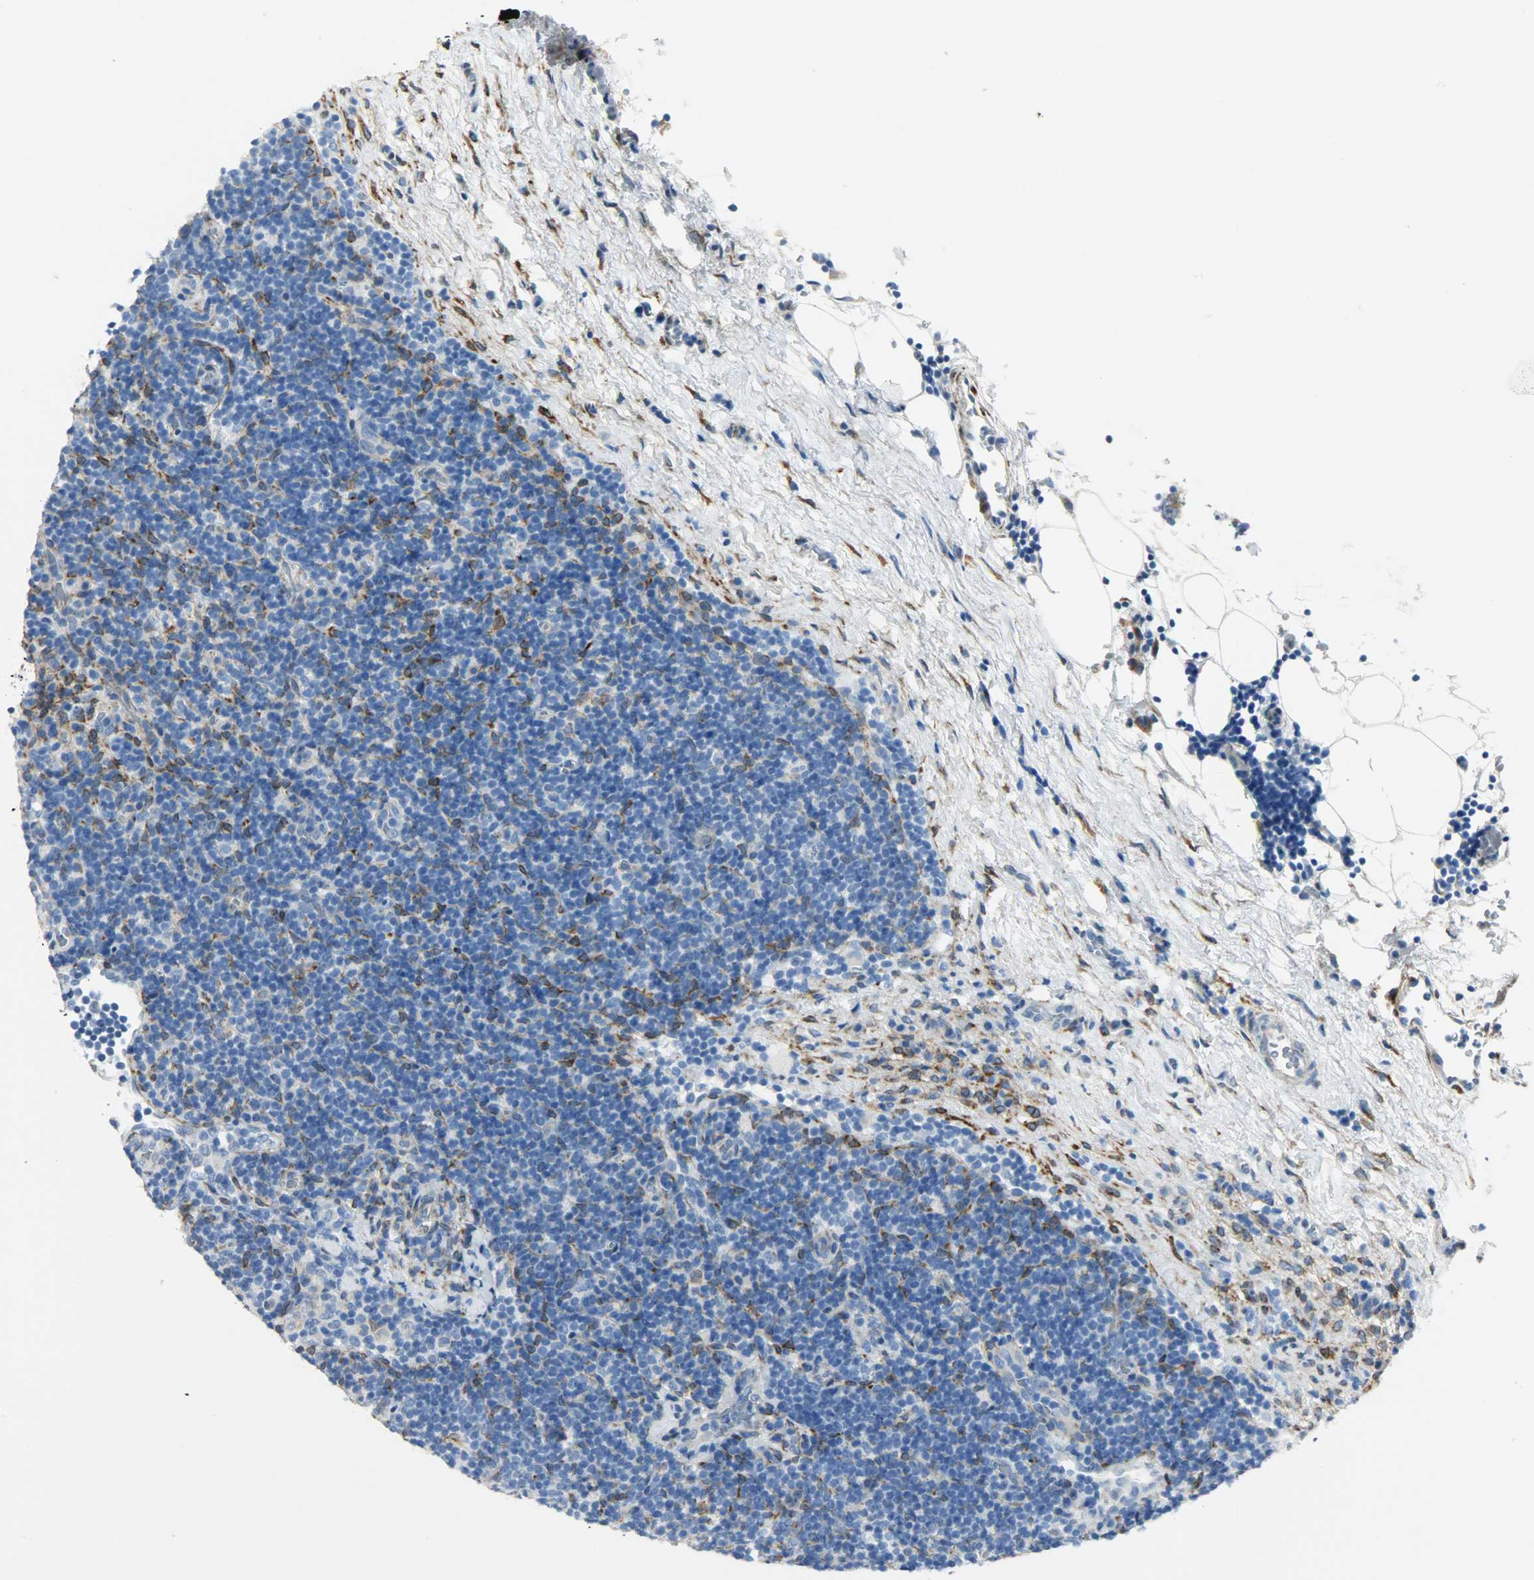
{"staining": {"intensity": "negative", "quantity": "none", "location": "none"}, "tissue": "lymphoma", "cell_type": "Tumor cells", "image_type": "cancer", "snomed": [{"axis": "morphology", "description": "Malignant lymphoma, non-Hodgkin's type, Low grade"}, {"axis": "topography", "description": "Lymph node"}], "caption": "Lymphoma was stained to show a protein in brown. There is no significant staining in tumor cells.", "gene": "PKD2", "patient": {"sex": "male", "age": 70}}